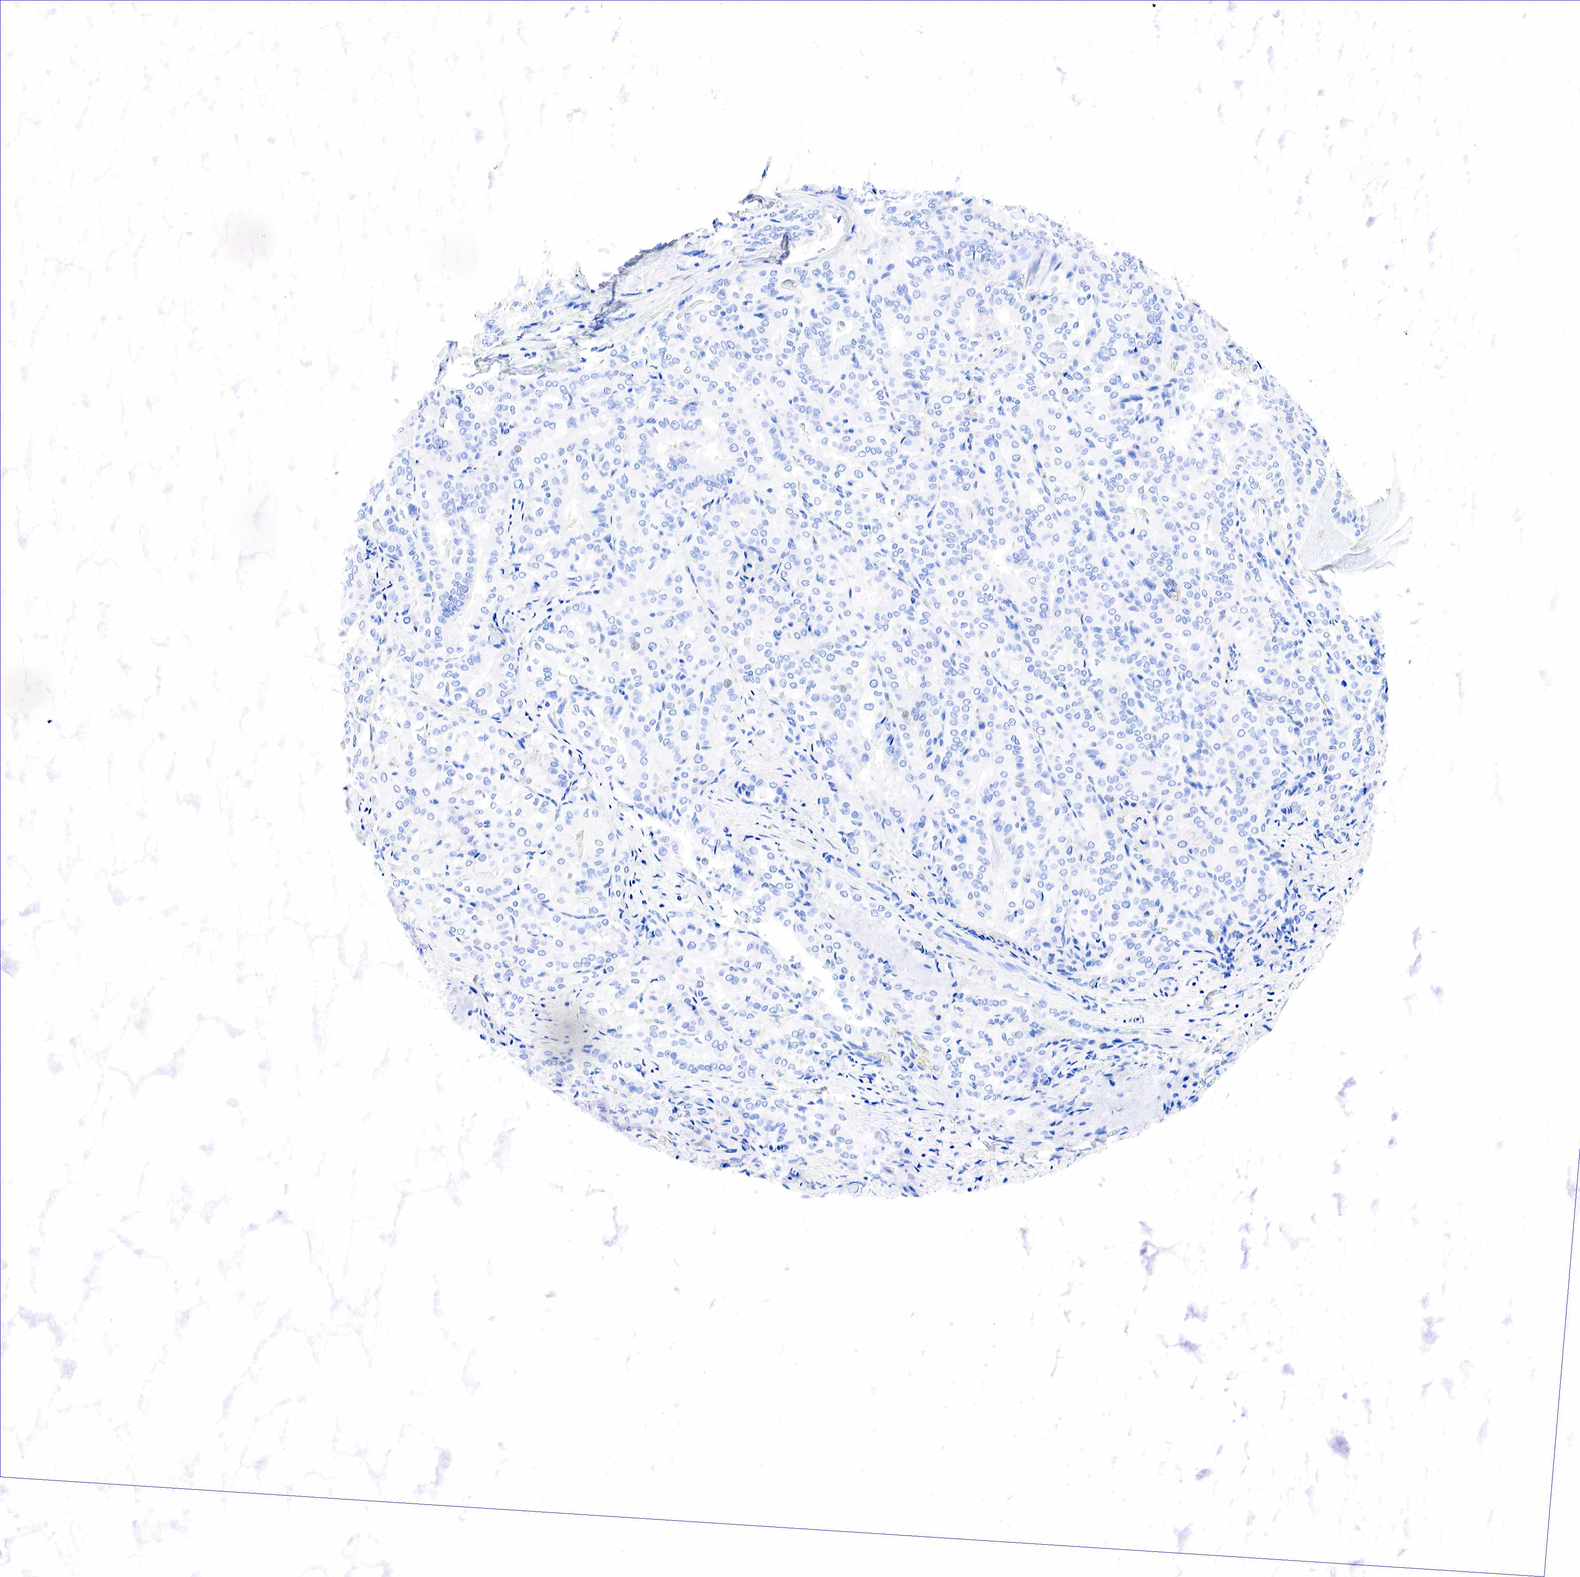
{"staining": {"intensity": "negative", "quantity": "none", "location": "none"}, "tissue": "thyroid cancer", "cell_type": "Tumor cells", "image_type": "cancer", "snomed": [{"axis": "morphology", "description": "Papillary adenocarcinoma, NOS"}, {"axis": "topography", "description": "Thyroid gland"}], "caption": "Immunohistochemistry (IHC) micrograph of human thyroid cancer (papillary adenocarcinoma) stained for a protein (brown), which reveals no expression in tumor cells.", "gene": "ESR1", "patient": {"sex": "female", "age": 71}}